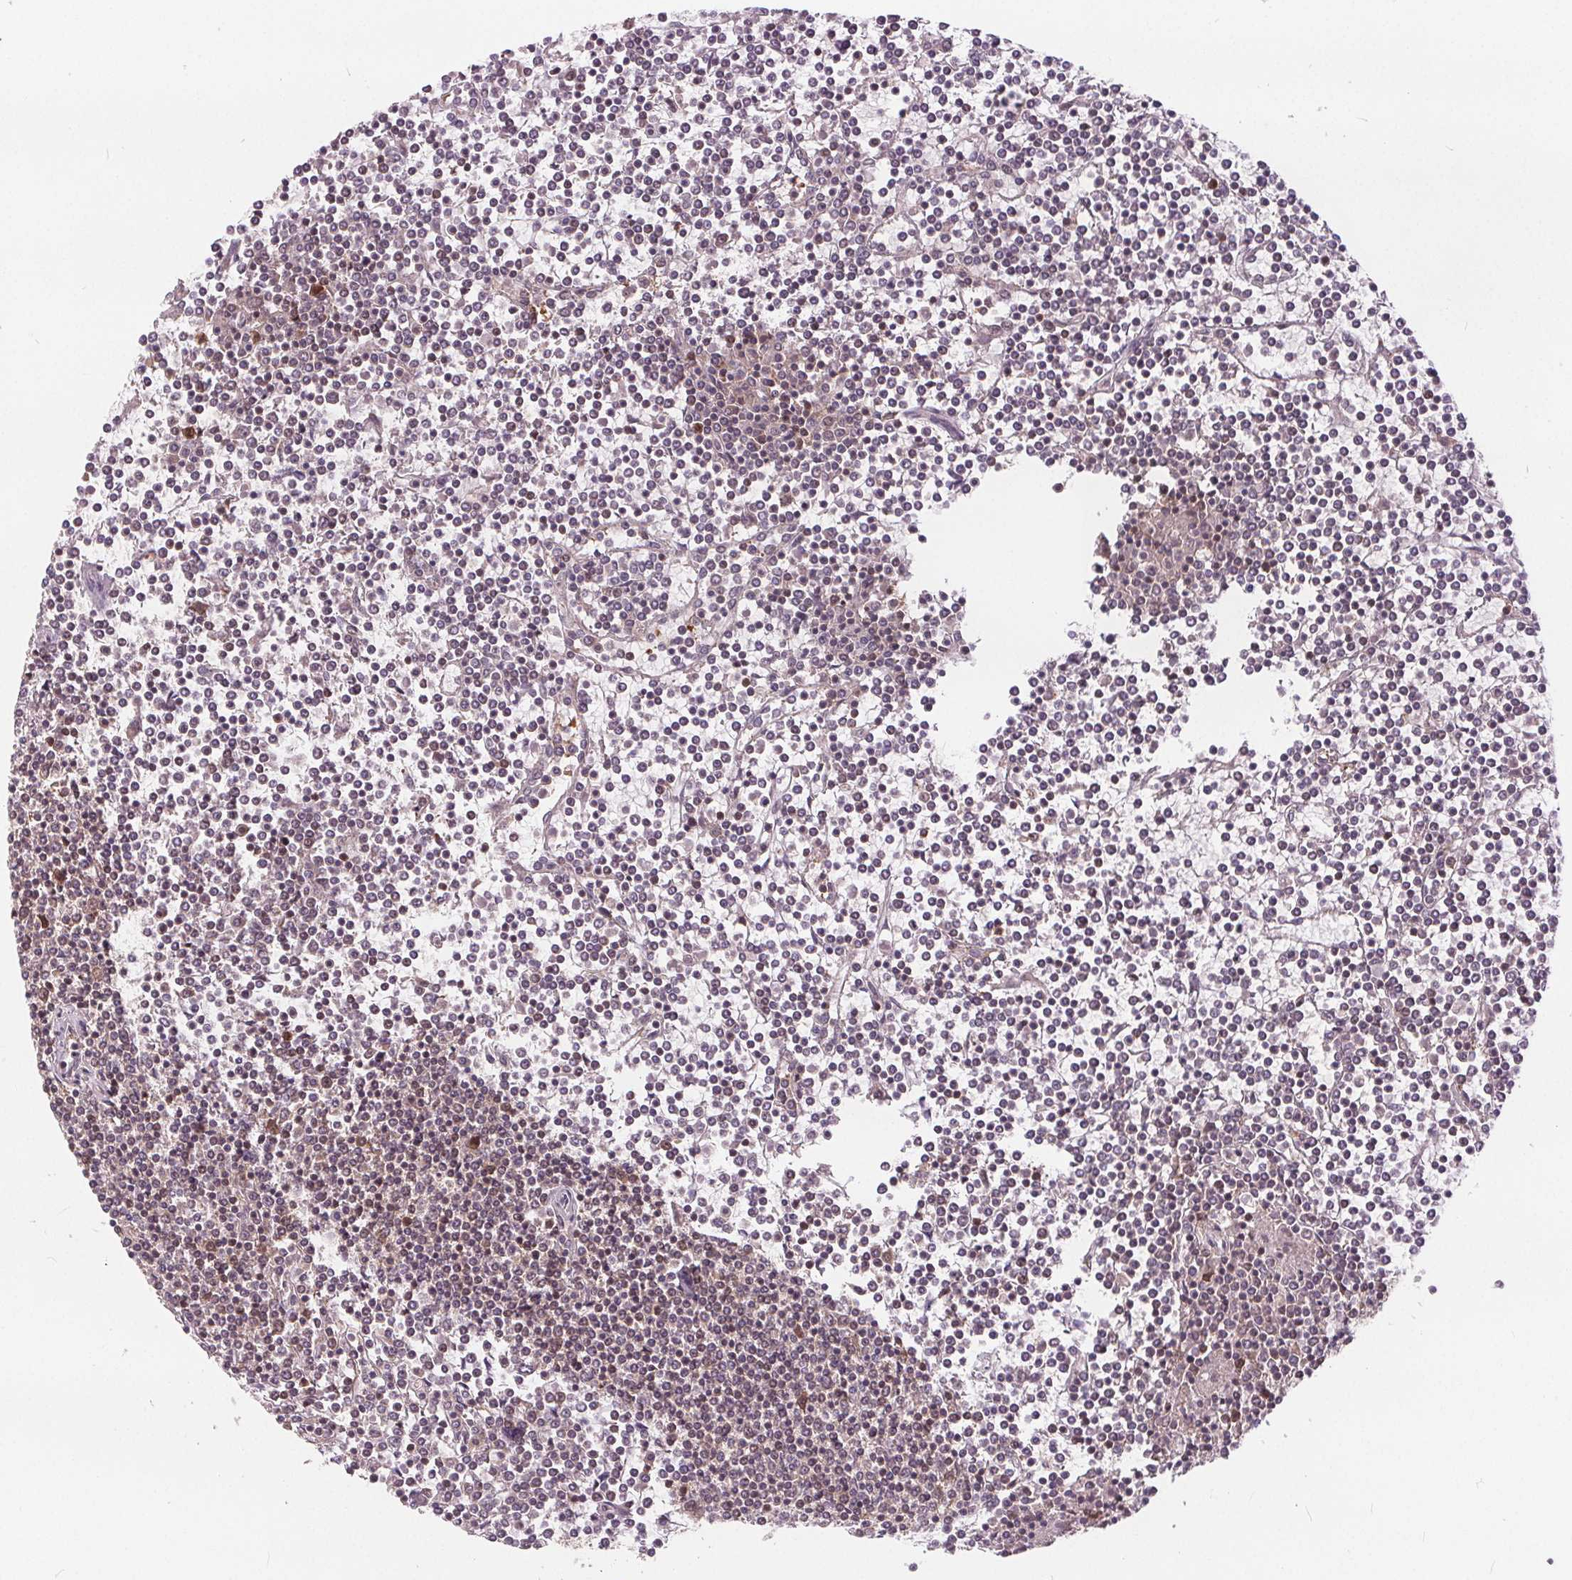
{"staining": {"intensity": "negative", "quantity": "none", "location": "none"}, "tissue": "lymphoma", "cell_type": "Tumor cells", "image_type": "cancer", "snomed": [{"axis": "morphology", "description": "Malignant lymphoma, non-Hodgkin's type, Low grade"}, {"axis": "topography", "description": "Spleen"}], "caption": "This is an immunohistochemistry image of lymphoma. There is no expression in tumor cells.", "gene": "HIF1AN", "patient": {"sex": "female", "age": 19}}